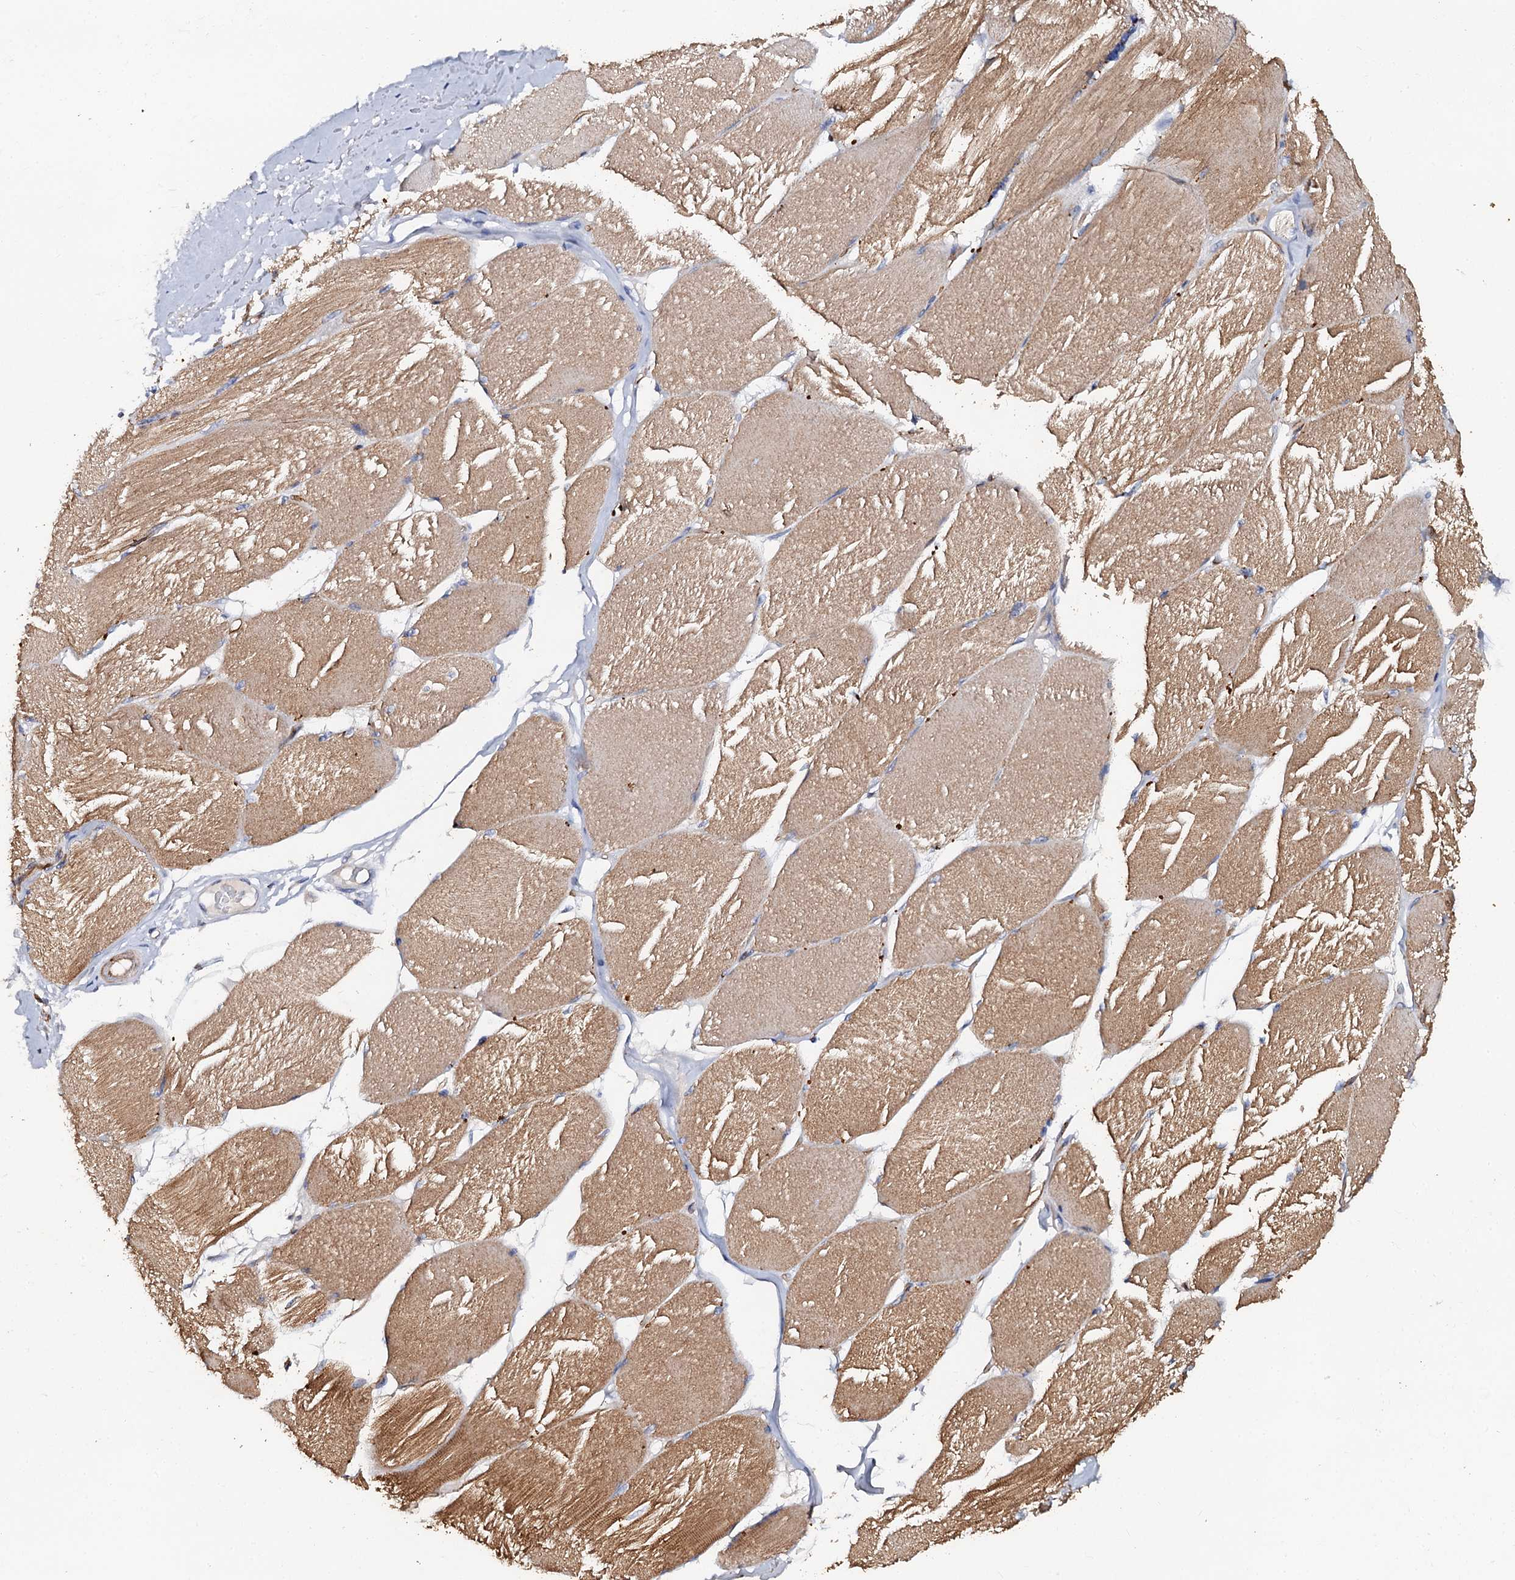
{"staining": {"intensity": "moderate", "quantity": "25%-75%", "location": "cytoplasmic/membranous"}, "tissue": "skeletal muscle", "cell_type": "Myocytes", "image_type": "normal", "snomed": [{"axis": "morphology", "description": "Normal tissue, NOS"}, {"axis": "topography", "description": "Skin"}, {"axis": "topography", "description": "Skeletal muscle"}], "caption": "Myocytes display moderate cytoplasmic/membranous positivity in about 25%-75% of cells in unremarkable skeletal muscle.", "gene": "VPS36", "patient": {"sex": "male", "age": 83}}